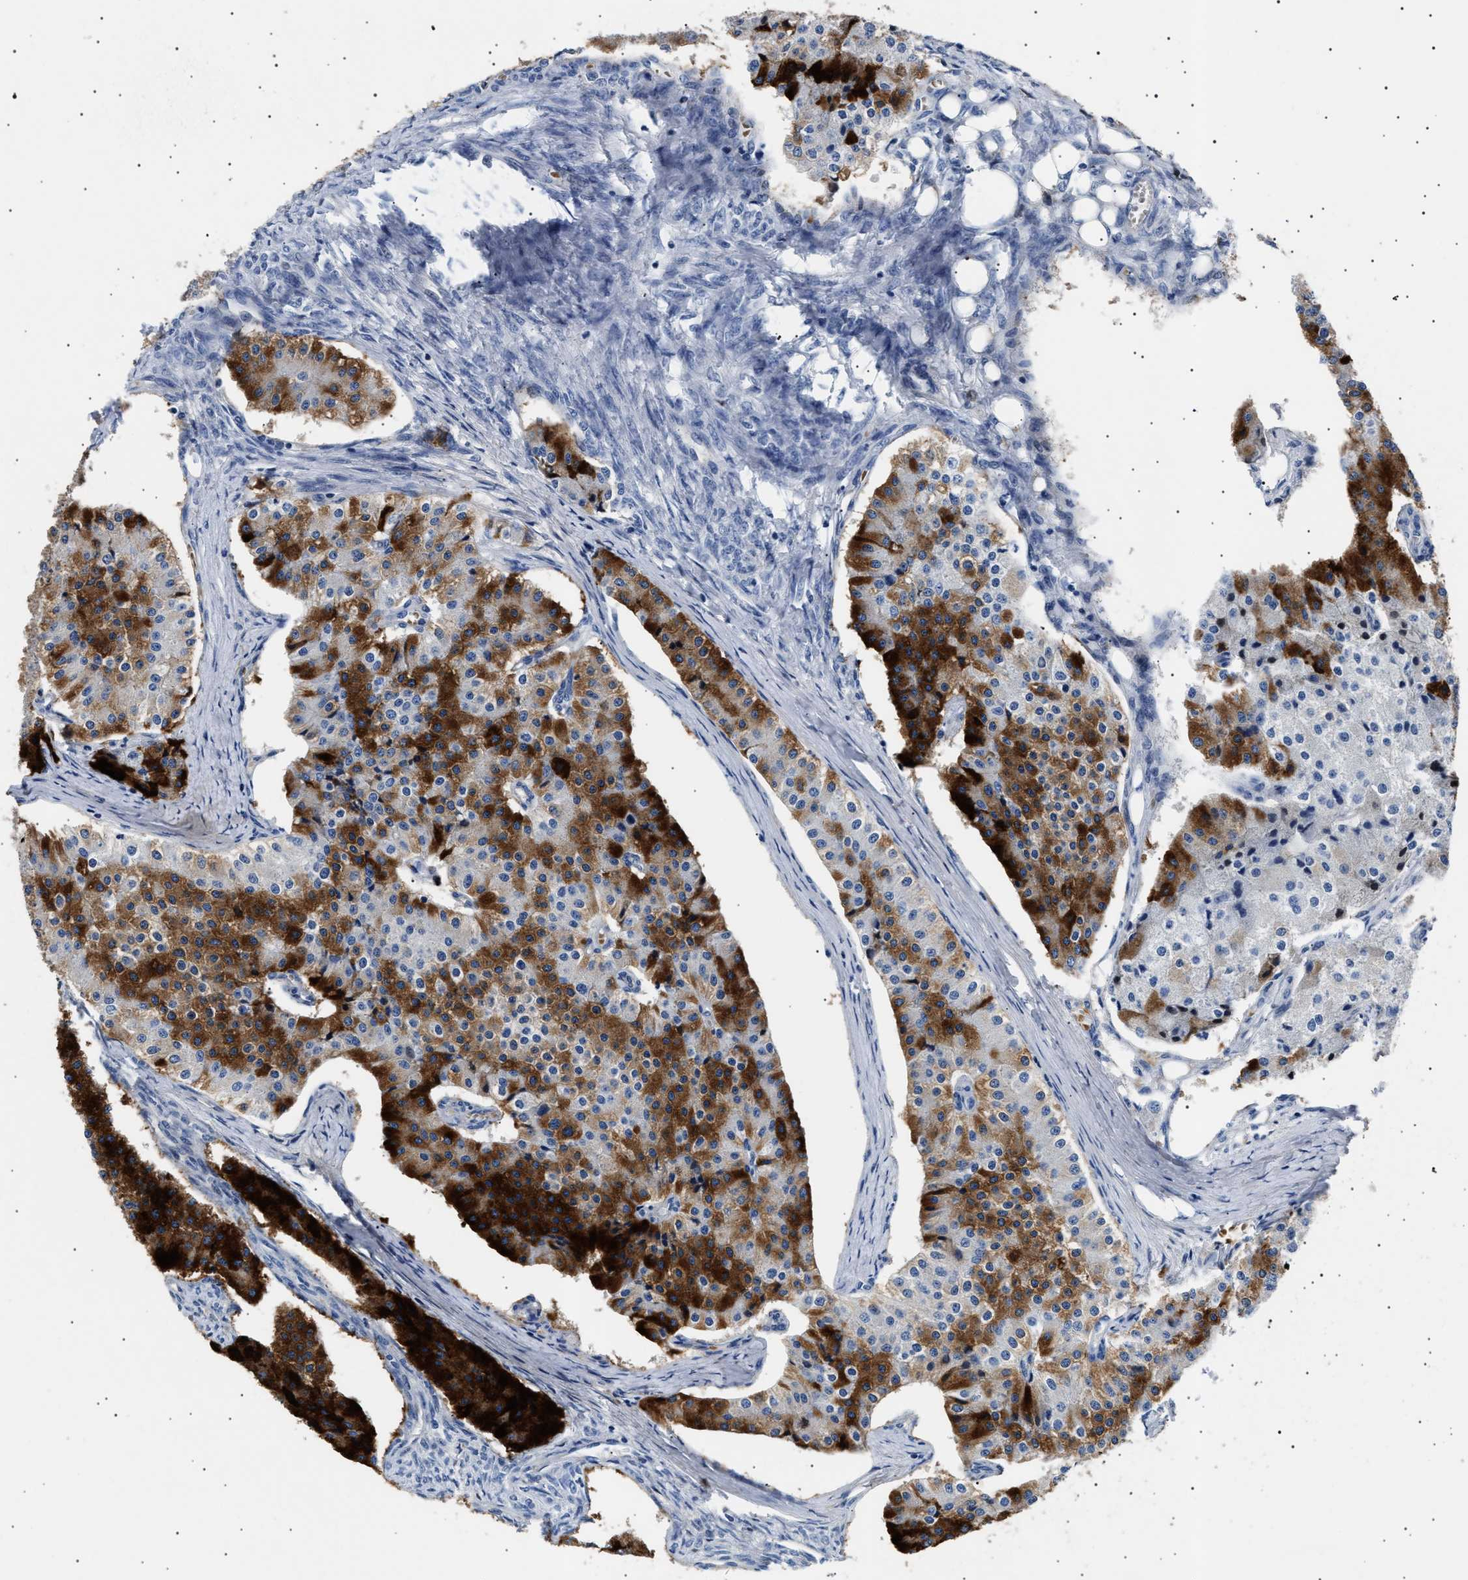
{"staining": {"intensity": "strong", "quantity": ">75%", "location": "cytoplasmic/membranous"}, "tissue": "carcinoid", "cell_type": "Tumor cells", "image_type": "cancer", "snomed": [{"axis": "morphology", "description": "Carcinoid, malignant, NOS"}, {"axis": "topography", "description": "Colon"}], "caption": "A photomicrograph showing strong cytoplasmic/membranous staining in about >75% of tumor cells in carcinoid (malignant), as visualized by brown immunohistochemical staining.", "gene": "HEMGN", "patient": {"sex": "female", "age": 52}}